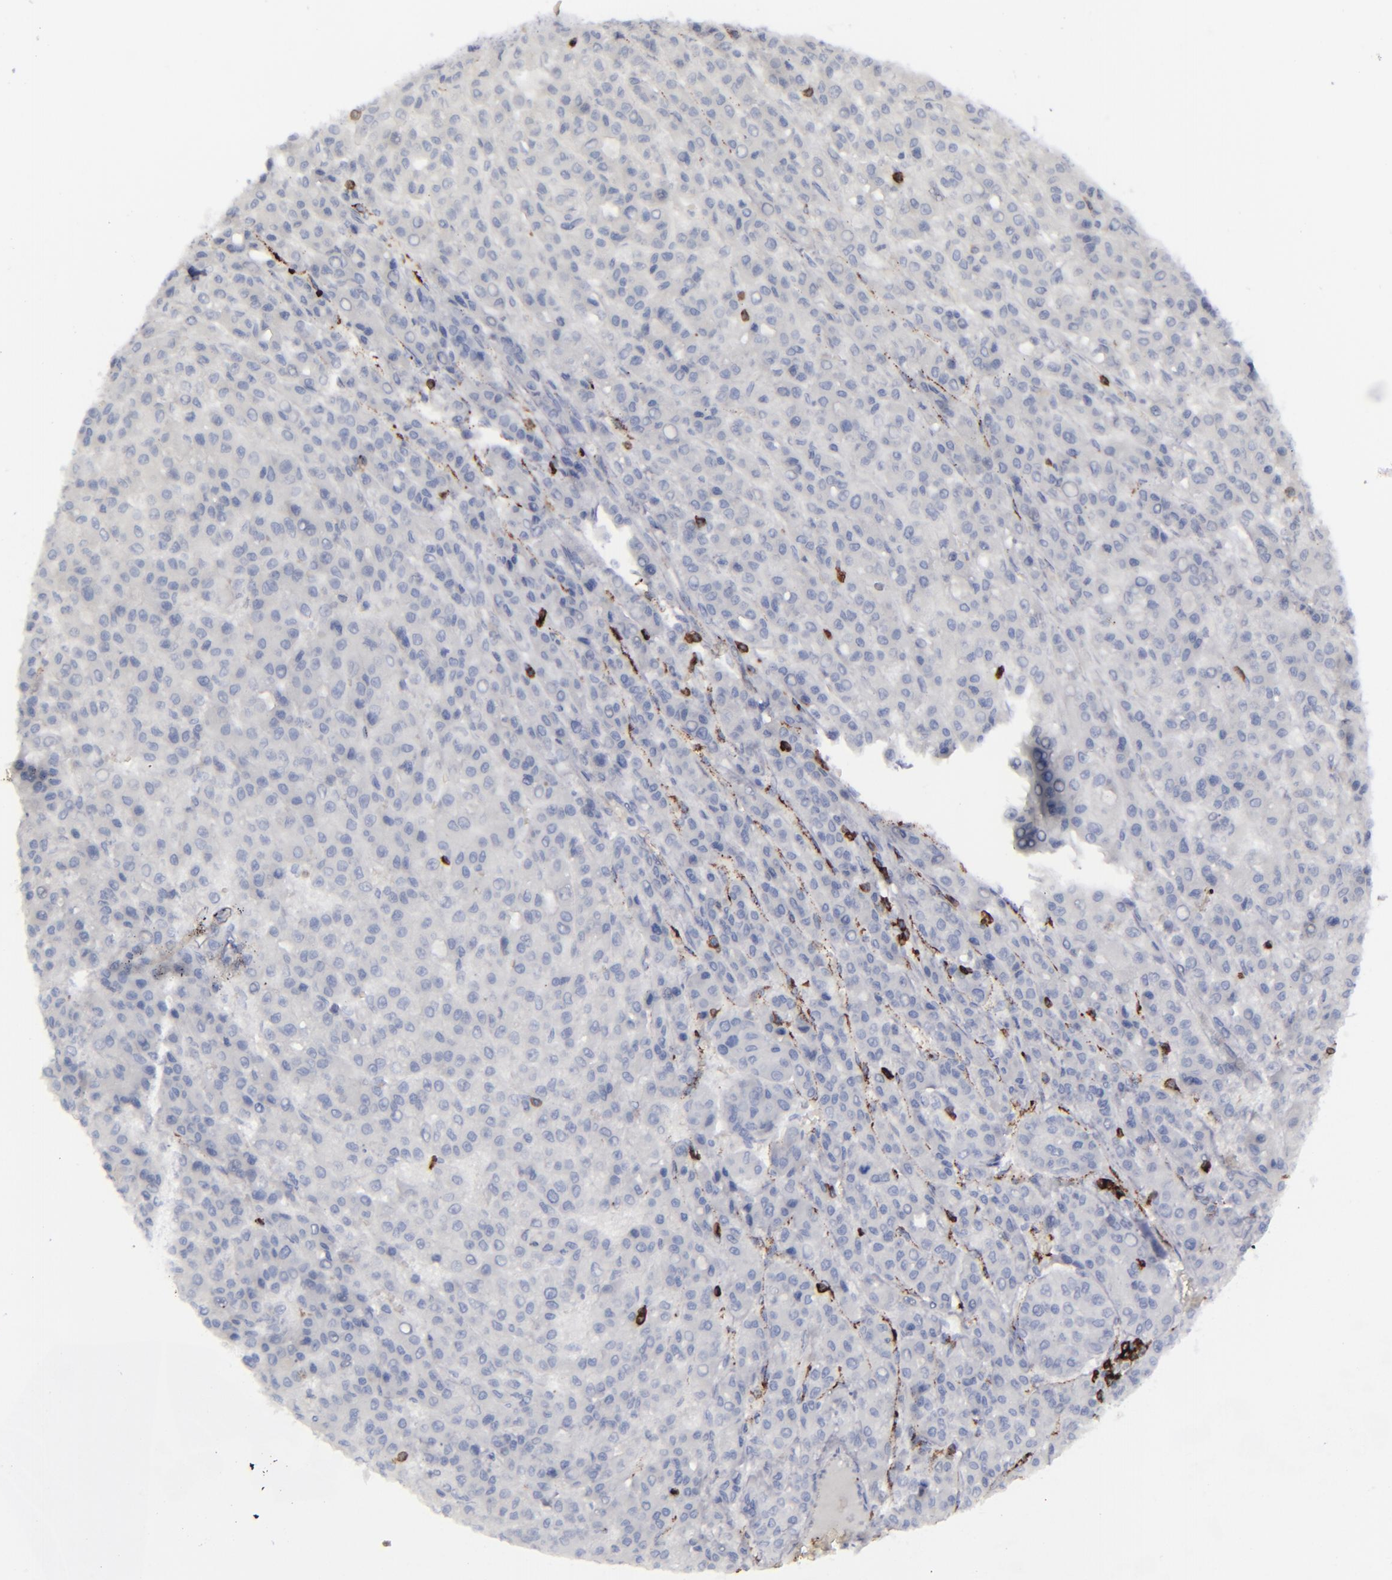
{"staining": {"intensity": "negative", "quantity": "none", "location": "none"}, "tissue": "liver cancer", "cell_type": "Tumor cells", "image_type": "cancer", "snomed": [{"axis": "morphology", "description": "Carcinoma, Hepatocellular, NOS"}, {"axis": "topography", "description": "Liver"}], "caption": "Tumor cells show no significant positivity in hepatocellular carcinoma (liver).", "gene": "CD27", "patient": {"sex": "male", "age": 70}}